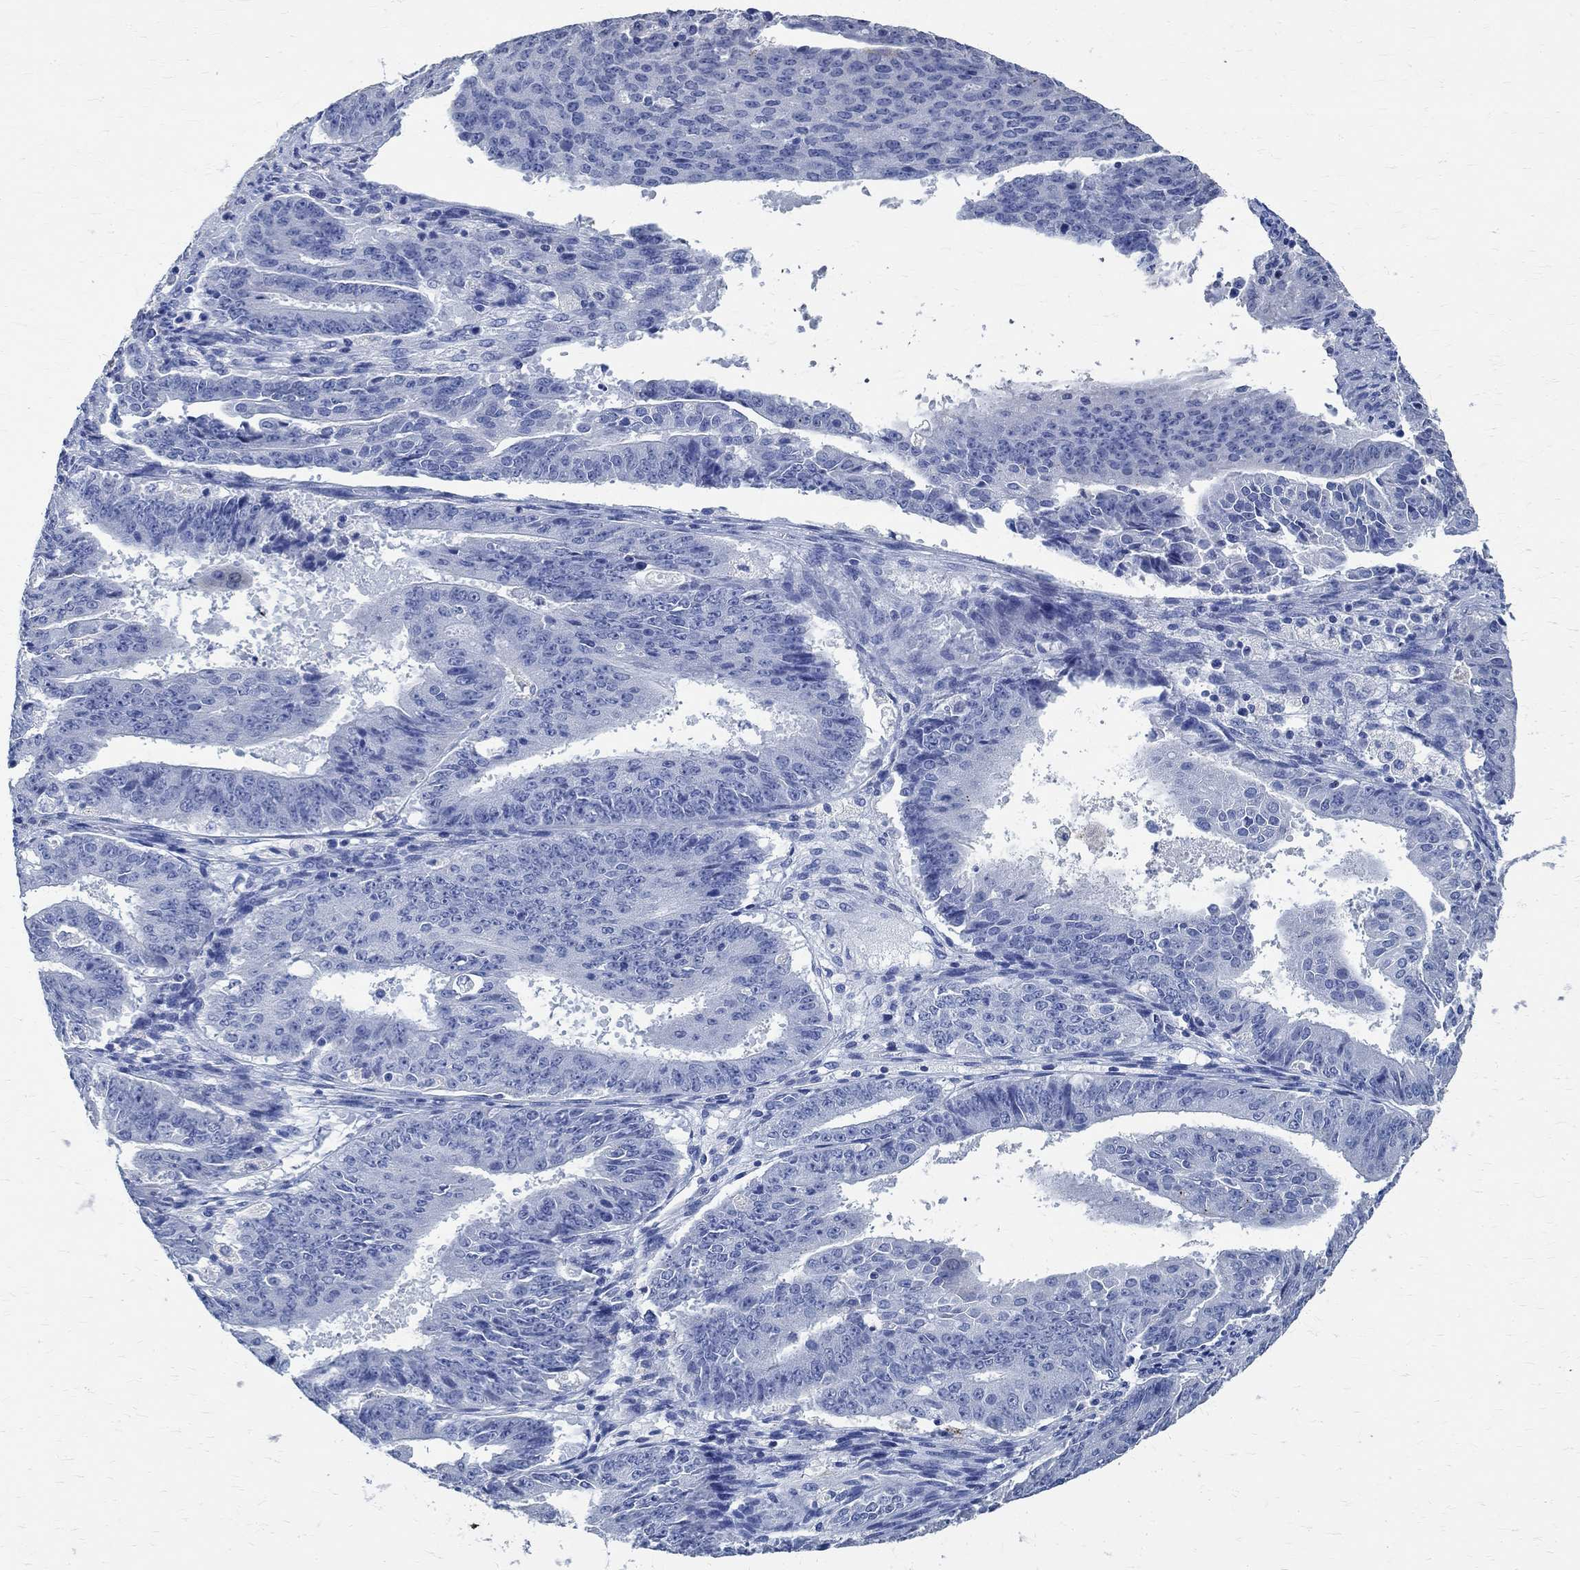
{"staining": {"intensity": "negative", "quantity": "none", "location": "none"}, "tissue": "ovarian cancer", "cell_type": "Tumor cells", "image_type": "cancer", "snomed": [{"axis": "morphology", "description": "Carcinoma, endometroid"}, {"axis": "topography", "description": "Ovary"}], "caption": "Image shows no protein staining in tumor cells of ovarian cancer (endometroid carcinoma) tissue.", "gene": "TMEM221", "patient": {"sex": "female", "age": 42}}